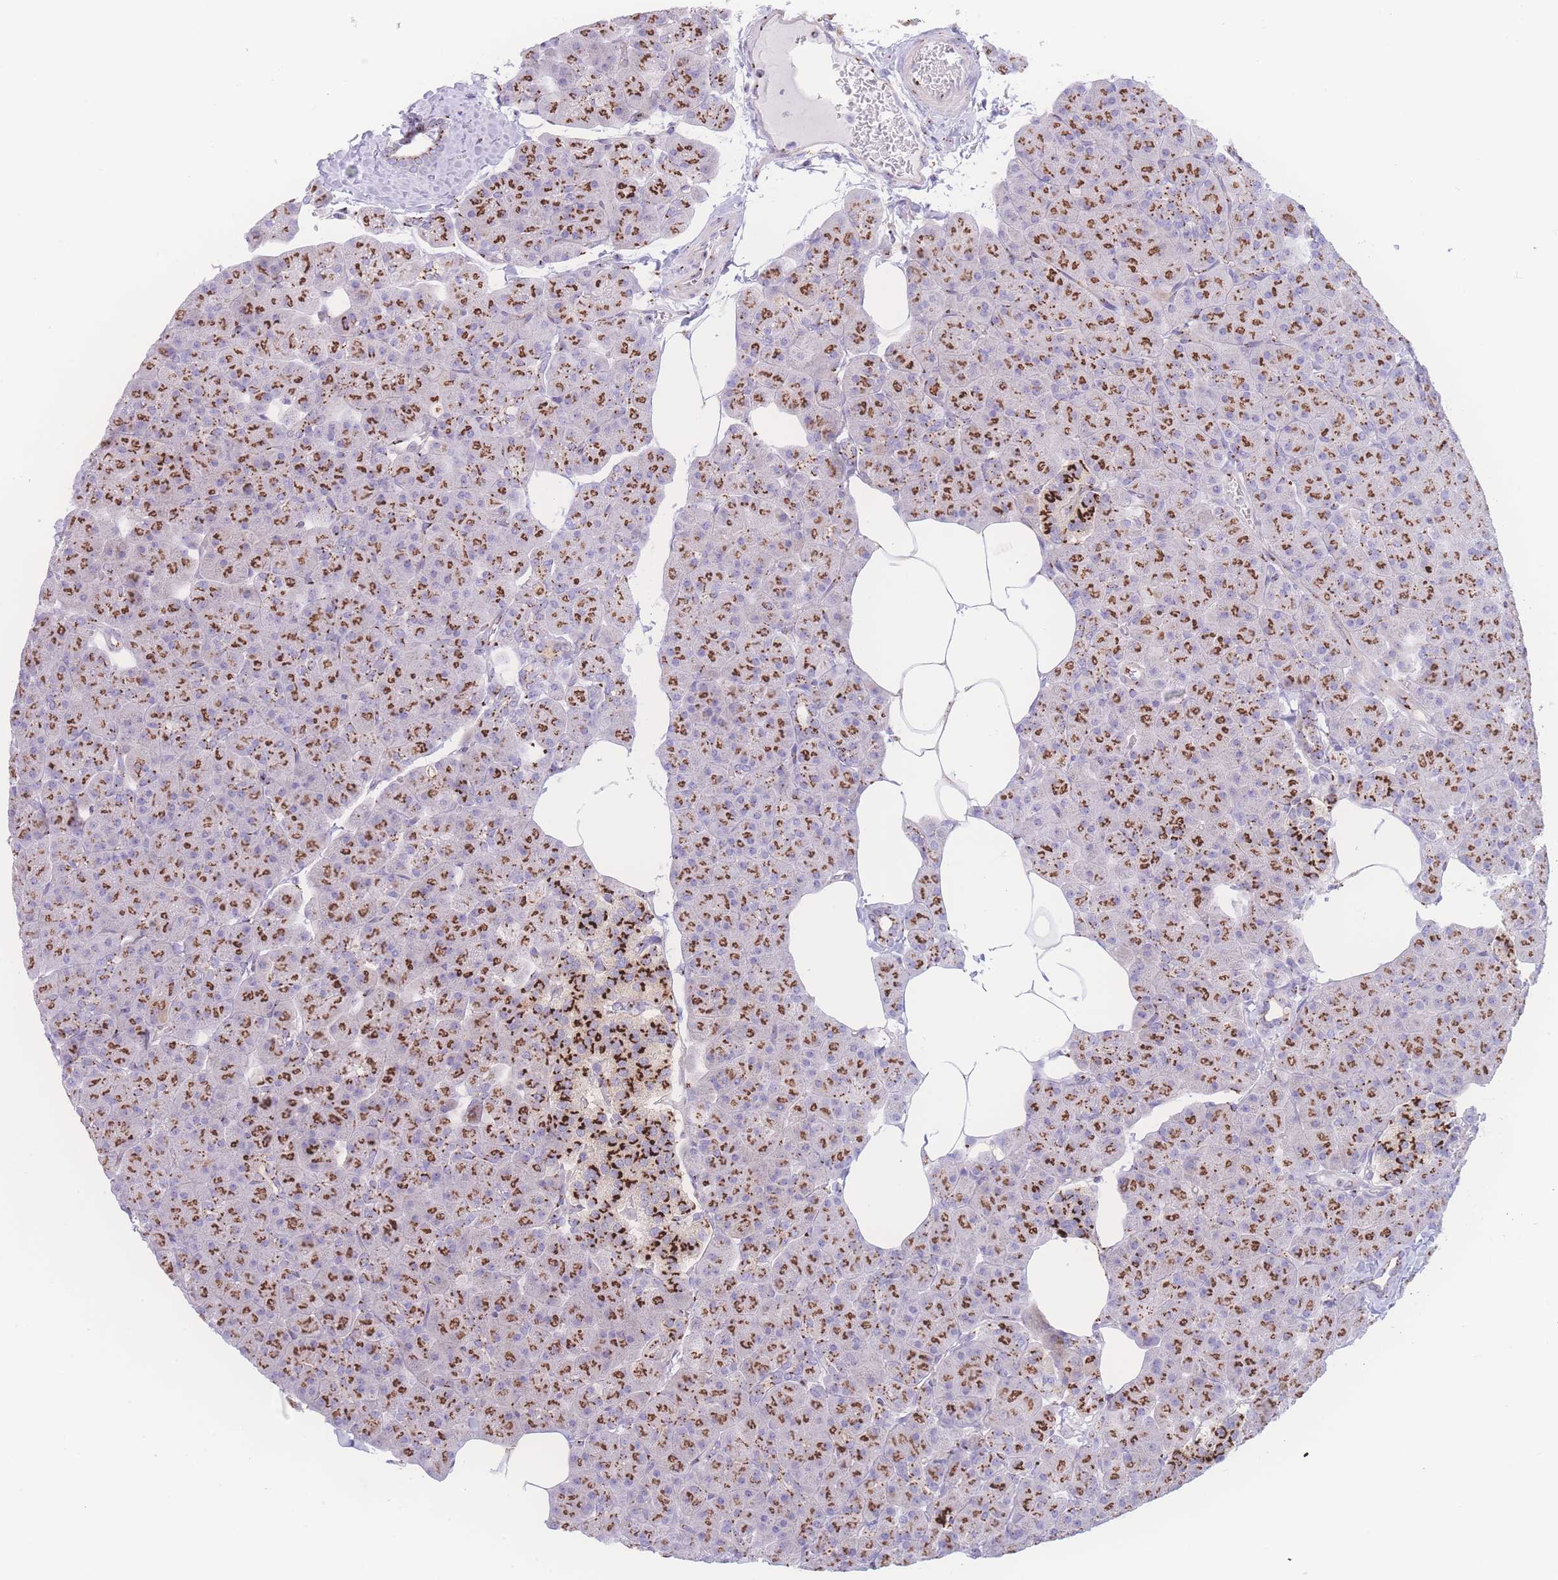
{"staining": {"intensity": "strong", "quantity": ">75%", "location": "cytoplasmic/membranous"}, "tissue": "pancreas", "cell_type": "Exocrine glandular cells", "image_type": "normal", "snomed": [{"axis": "morphology", "description": "Normal tissue, NOS"}, {"axis": "topography", "description": "Pancreas"}], "caption": "The micrograph exhibits immunohistochemical staining of unremarkable pancreas. There is strong cytoplasmic/membranous staining is seen in approximately >75% of exocrine glandular cells.", "gene": "GOLM2", "patient": {"sex": "male", "age": 35}}